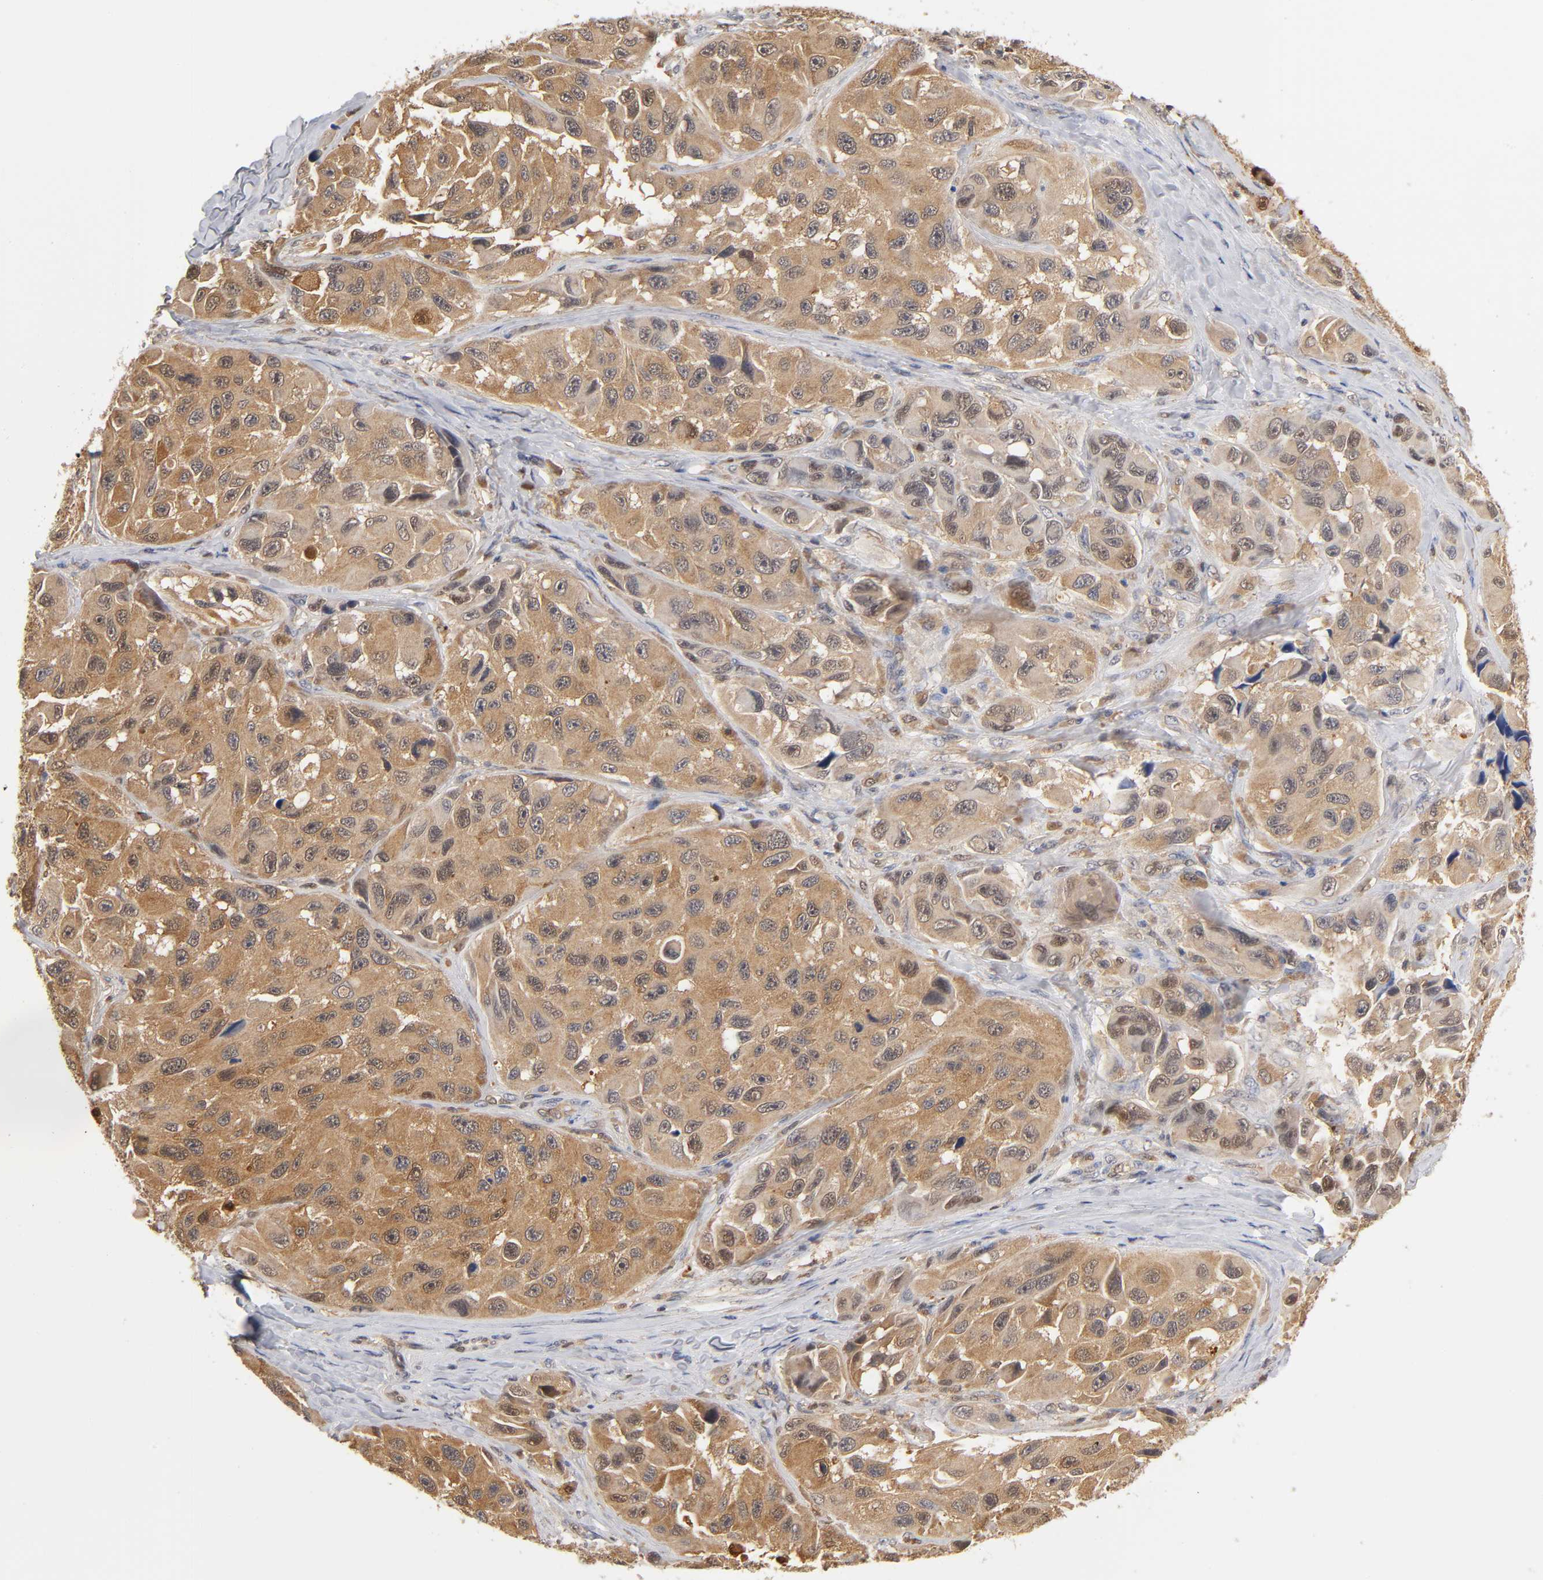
{"staining": {"intensity": "strong", "quantity": ">75%", "location": "cytoplasmic/membranous"}, "tissue": "melanoma", "cell_type": "Tumor cells", "image_type": "cancer", "snomed": [{"axis": "morphology", "description": "Malignant melanoma, NOS"}, {"axis": "topography", "description": "Skin"}], "caption": "Melanoma tissue displays strong cytoplasmic/membranous expression in approximately >75% of tumor cells, visualized by immunohistochemistry.", "gene": "DFFB", "patient": {"sex": "female", "age": 73}}